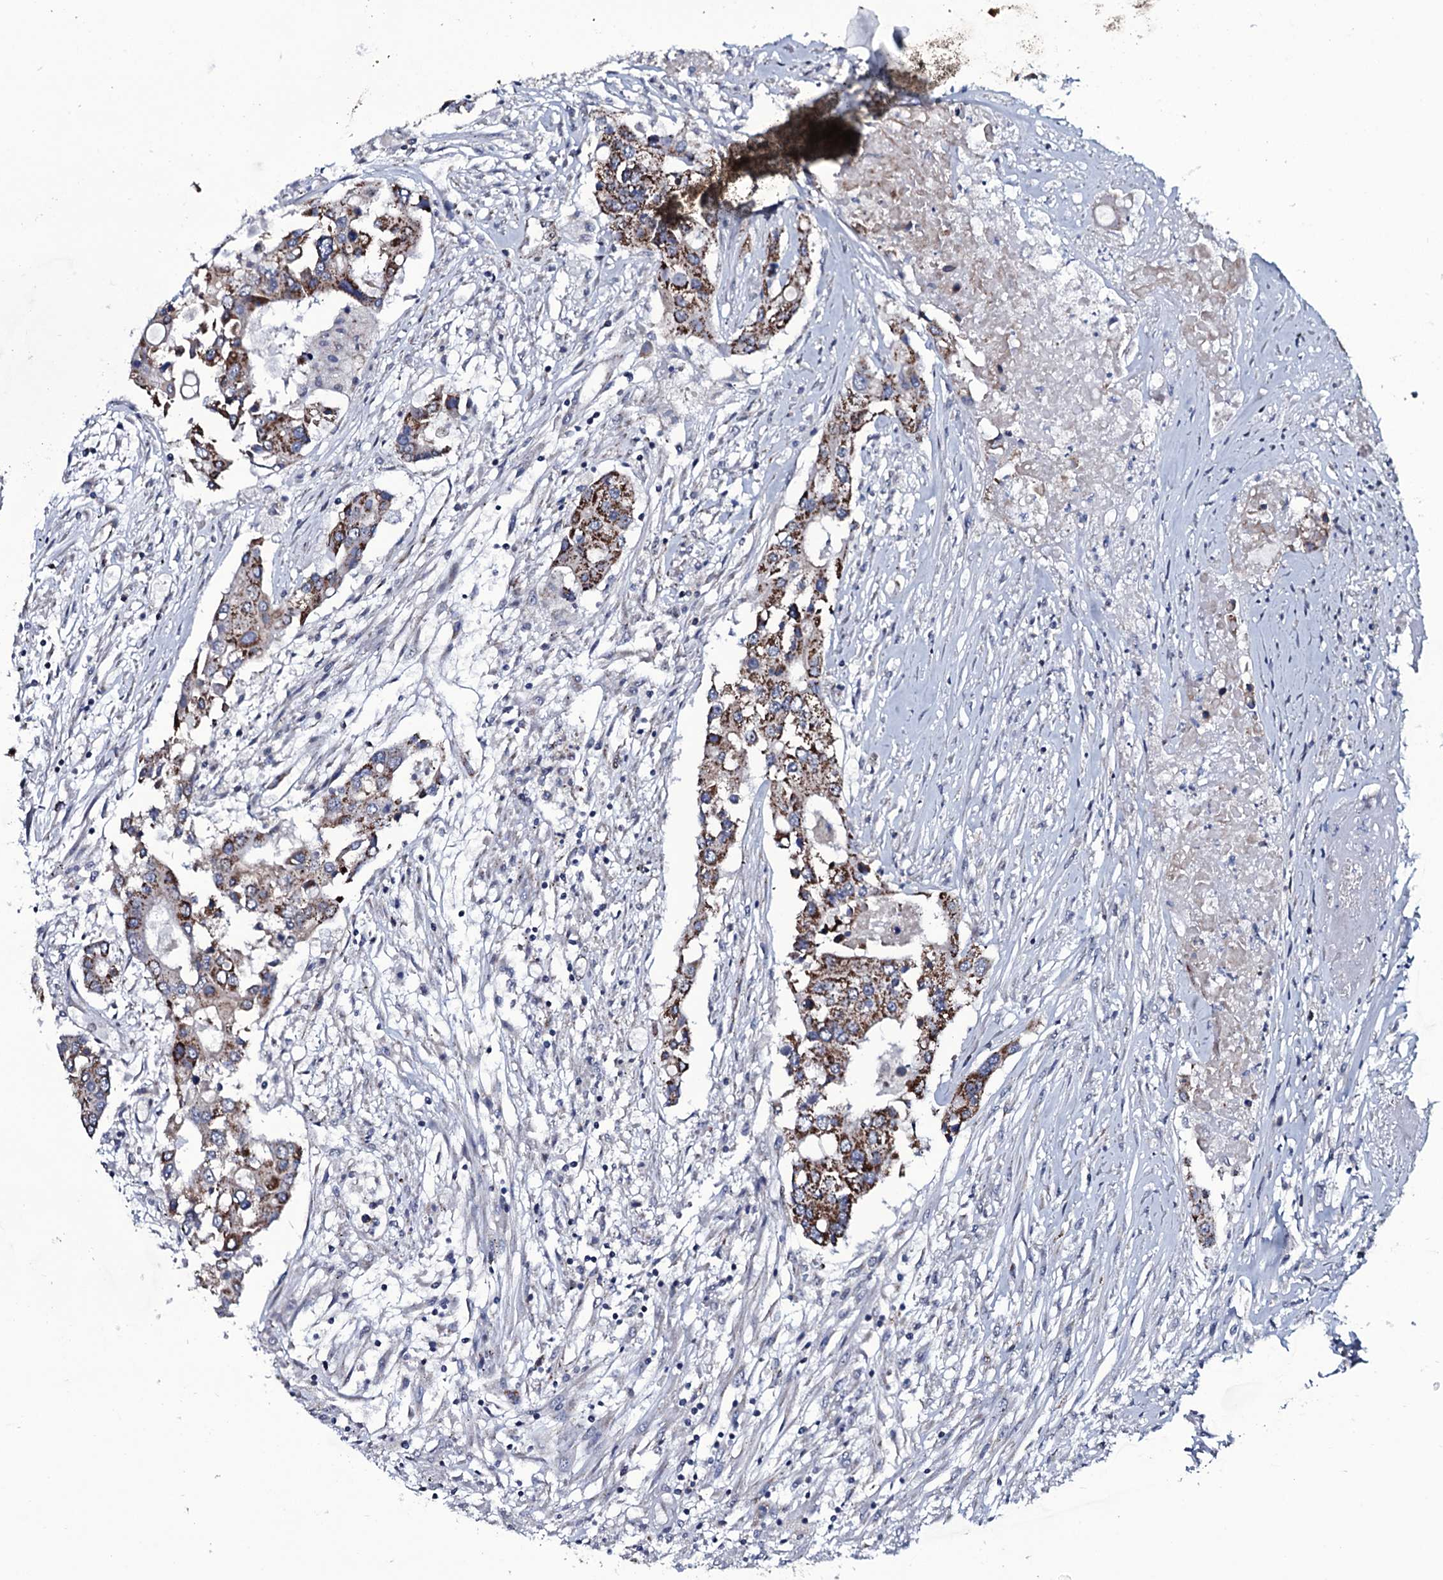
{"staining": {"intensity": "strong", "quantity": ">75%", "location": "cytoplasmic/membranous"}, "tissue": "colorectal cancer", "cell_type": "Tumor cells", "image_type": "cancer", "snomed": [{"axis": "morphology", "description": "Adenocarcinoma, NOS"}, {"axis": "topography", "description": "Colon"}], "caption": "Colorectal cancer stained with immunohistochemistry demonstrates strong cytoplasmic/membranous staining in about >75% of tumor cells. The staining was performed using DAB, with brown indicating positive protein expression. Nuclei are stained blue with hematoxylin.", "gene": "WIPF3", "patient": {"sex": "male", "age": 77}}